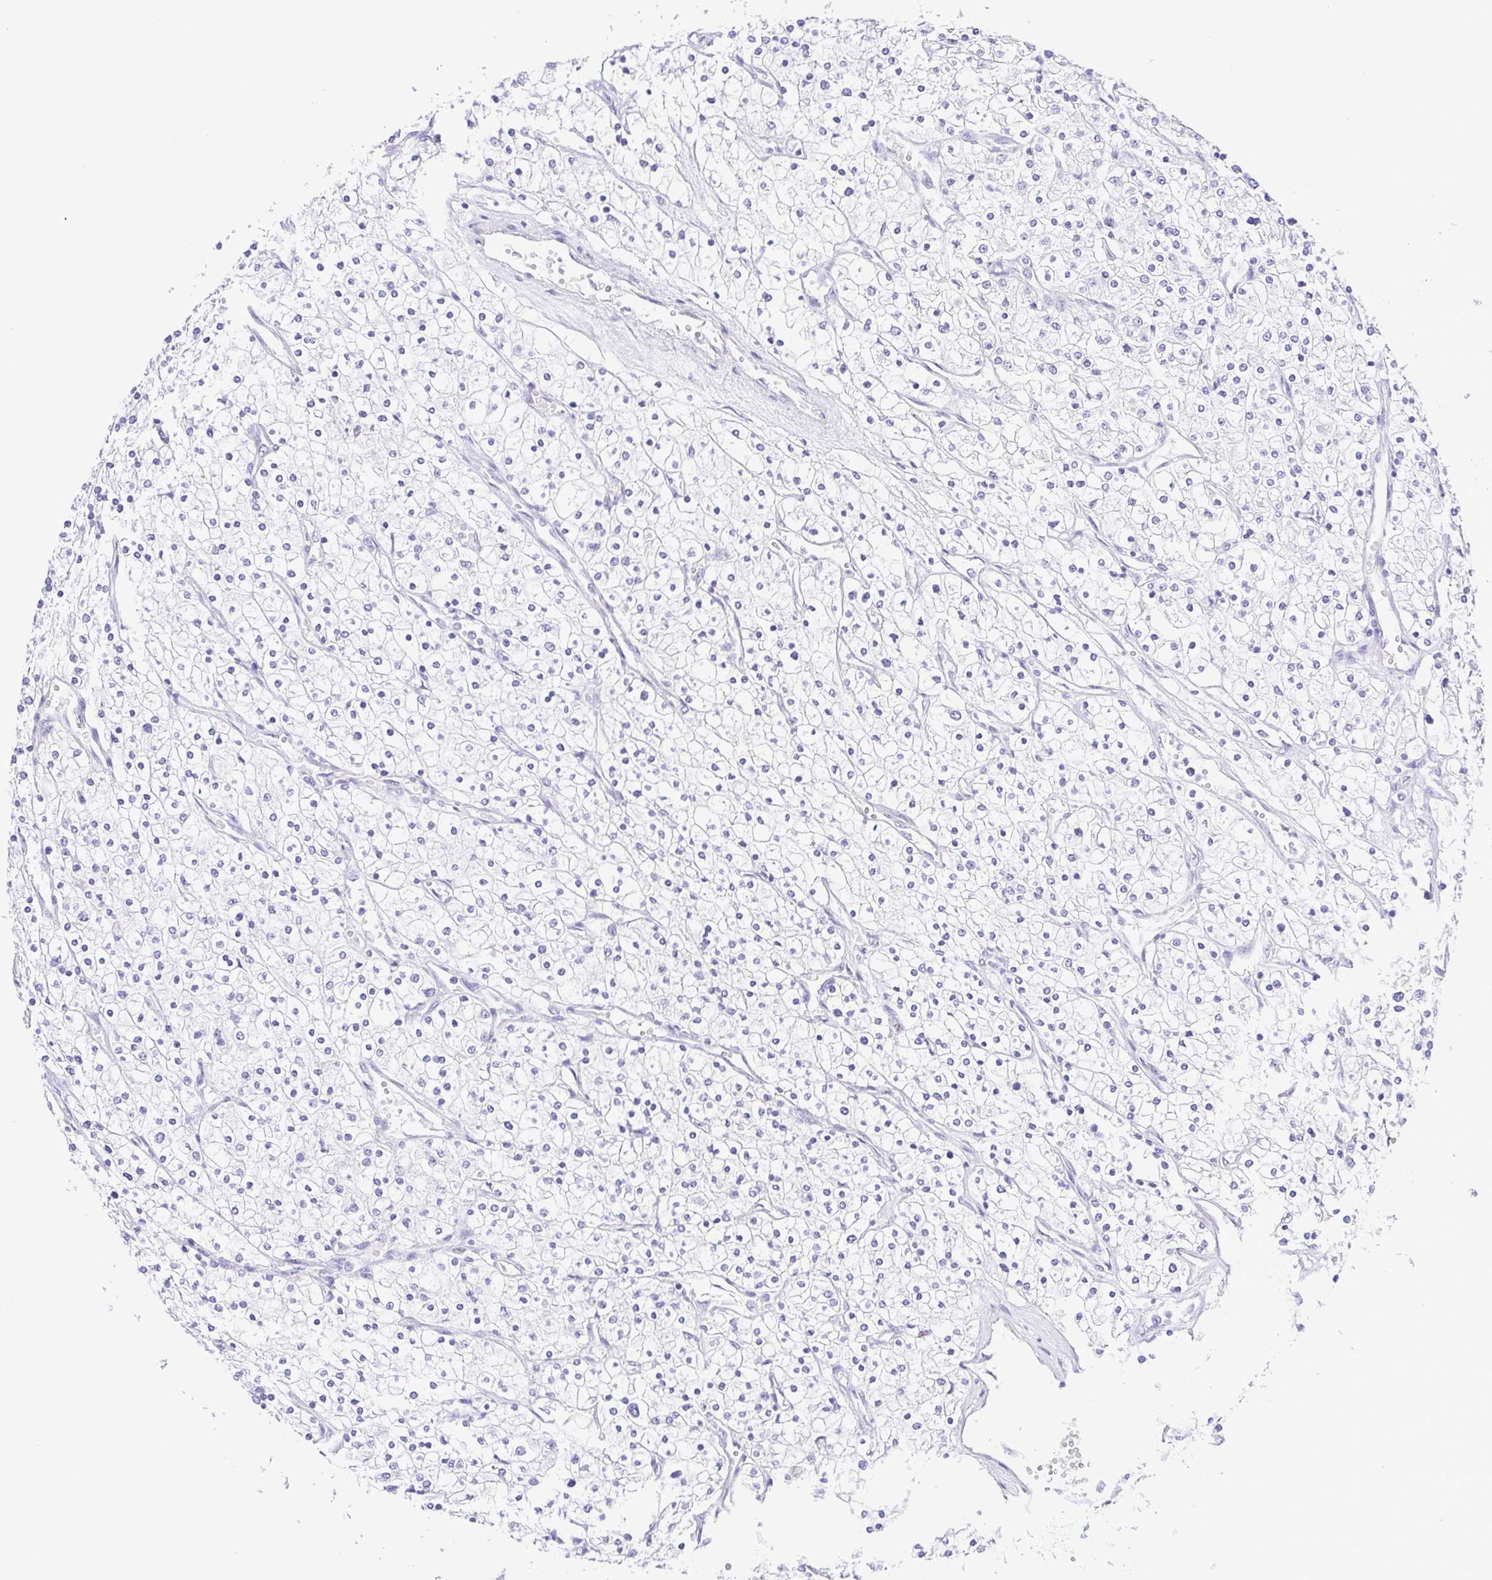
{"staining": {"intensity": "negative", "quantity": "none", "location": "none"}, "tissue": "renal cancer", "cell_type": "Tumor cells", "image_type": "cancer", "snomed": [{"axis": "morphology", "description": "Adenocarcinoma, NOS"}, {"axis": "topography", "description": "Kidney"}], "caption": "Immunohistochemistry of human adenocarcinoma (renal) shows no staining in tumor cells.", "gene": "EPB42", "patient": {"sex": "male", "age": 80}}